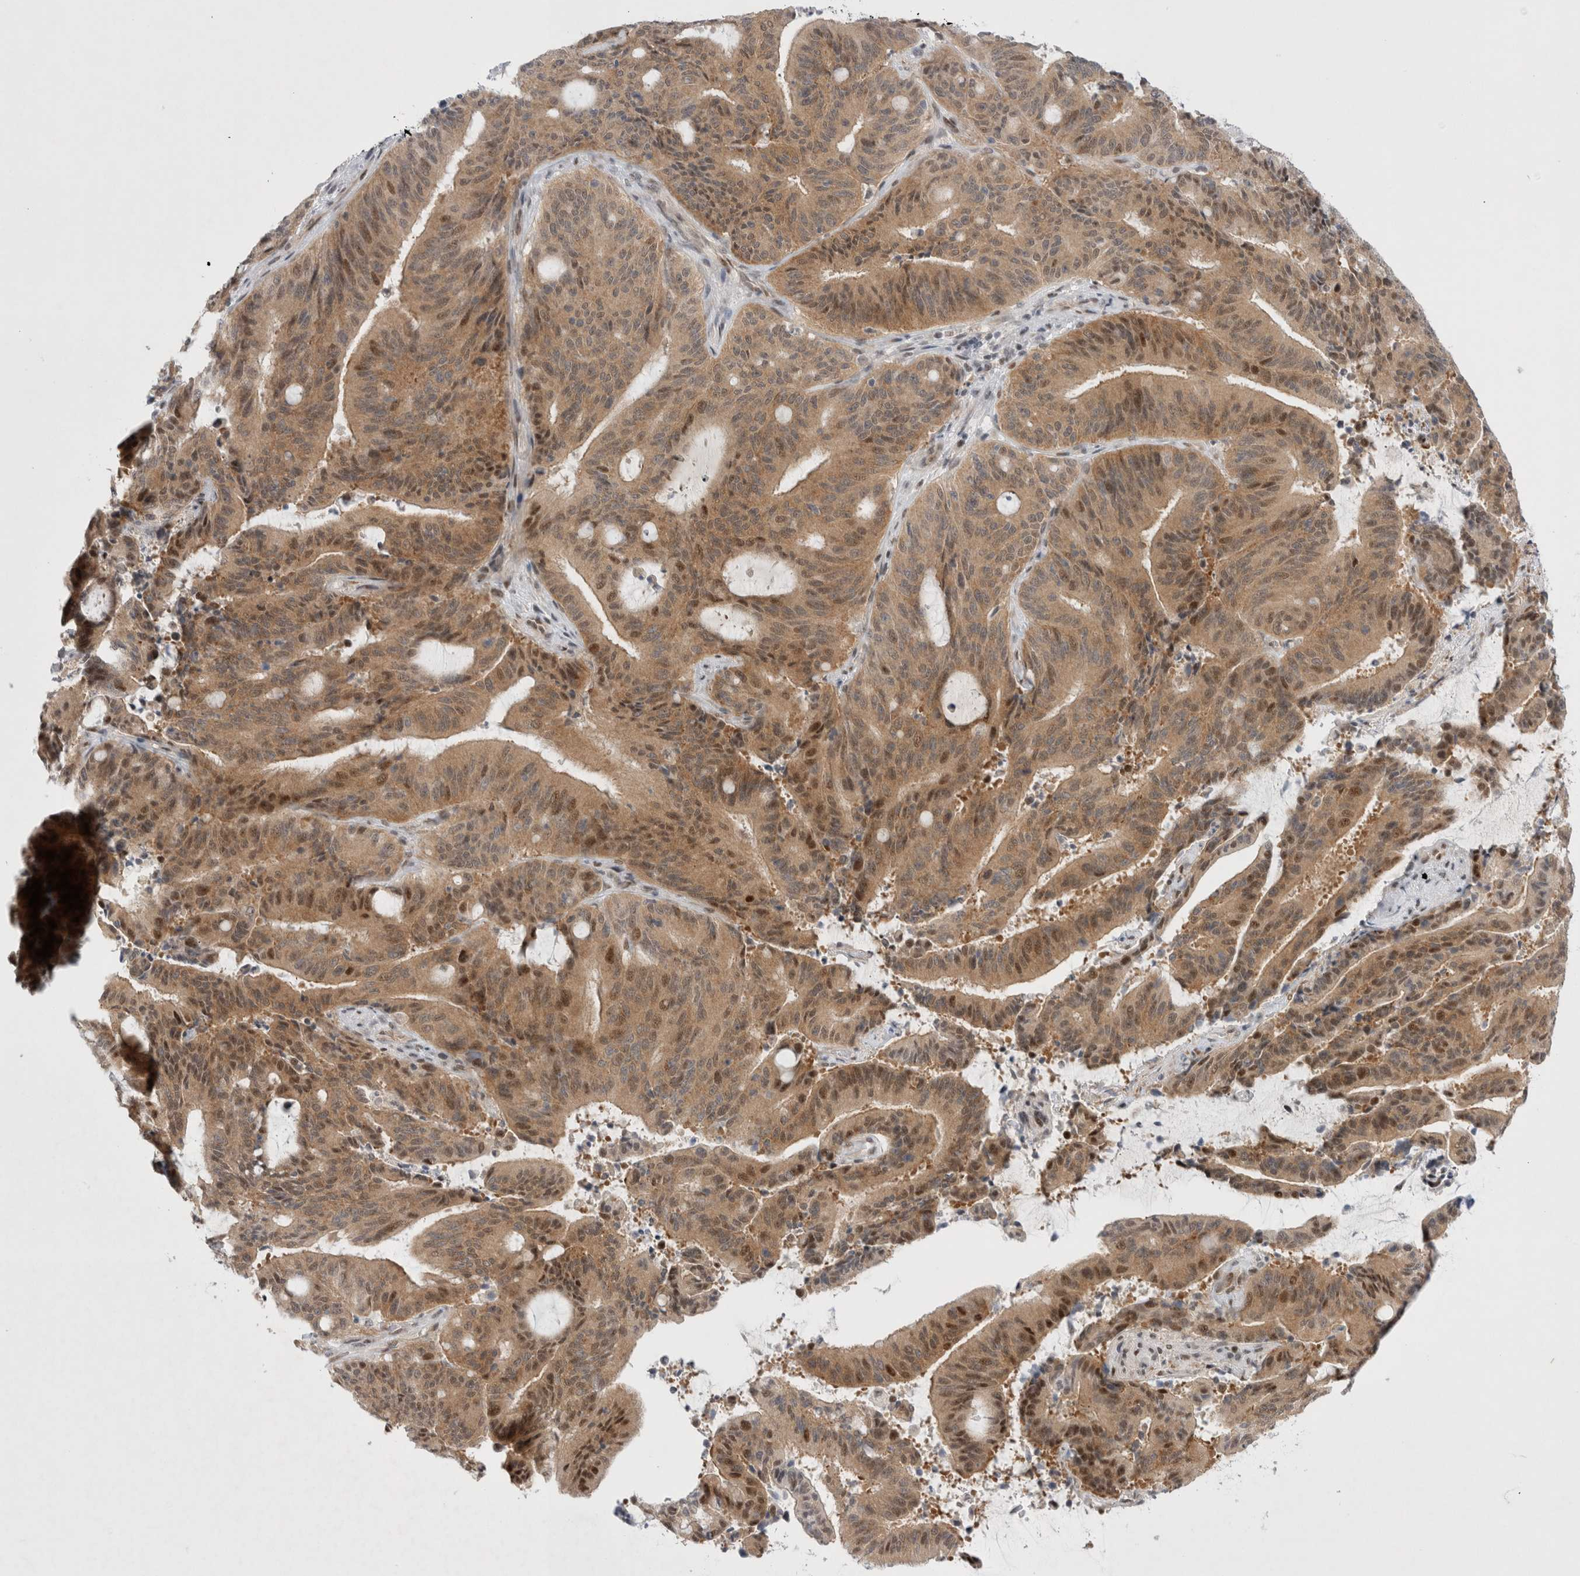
{"staining": {"intensity": "moderate", "quantity": ">75%", "location": "cytoplasmic/membranous,nuclear"}, "tissue": "liver cancer", "cell_type": "Tumor cells", "image_type": "cancer", "snomed": [{"axis": "morphology", "description": "Normal tissue, NOS"}, {"axis": "morphology", "description": "Cholangiocarcinoma"}, {"axis": "topography", "description": "Liver"}, {"axis": "topography", "description": "Peripheral nerve tissue"}], "caption": "Liver cancer (cholangiocarcinoma) tissue exhibits moderate cytoplasmic/membranous and nuclear staining in approximately >75% of tumor cells, visualized by immunohistochemistry.", "gene": "WIPF2", "patient": {"sex": "female", "age": 73}}